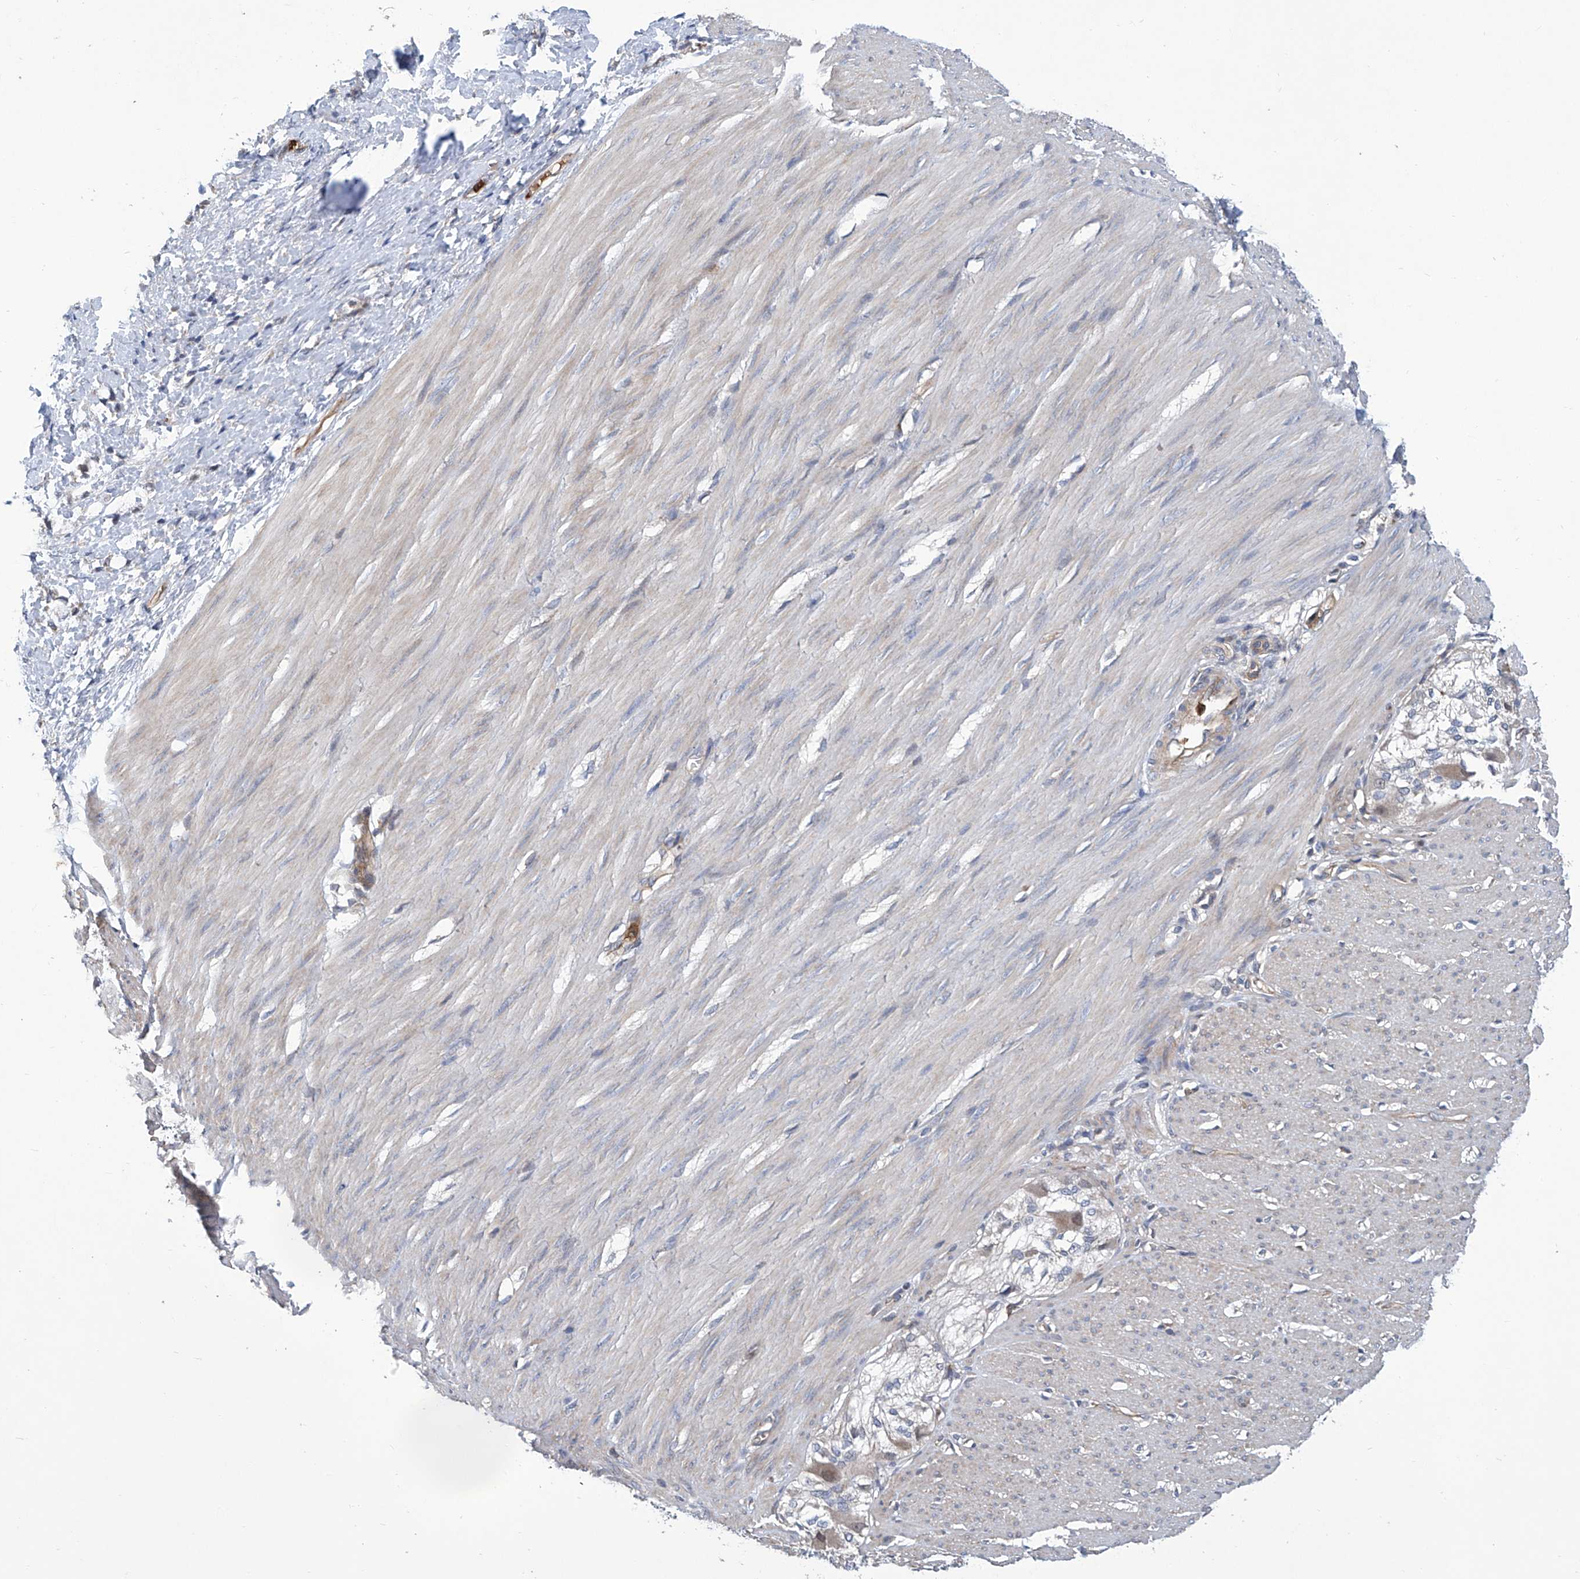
{"staining": {"intensity": "negative", "quantity": "none", "location": "none"}, "tissue": "smooth muscle", "cell_type": "Smooth muscle cells", "image_type": "normal", "snomed": [{"axis": "morphology", "description": "Normal tissue, NOS"}, {"axis": "morphology", "description": "Adenocarcinoma, NOS"}, {"axis": "topography", "description": "Colon"}, {"axis": "topography", "description": "Peripheral nerve tissue"}], "caption": "This image is of benign smooth muscle stained with immunohistochemistry to label a protein in brown with the nuclei are counter-stained blue. There is no staining in smooth muscle cells.", "gene": "EIF2D", "patient": {"sex": "male", "age": 14}}